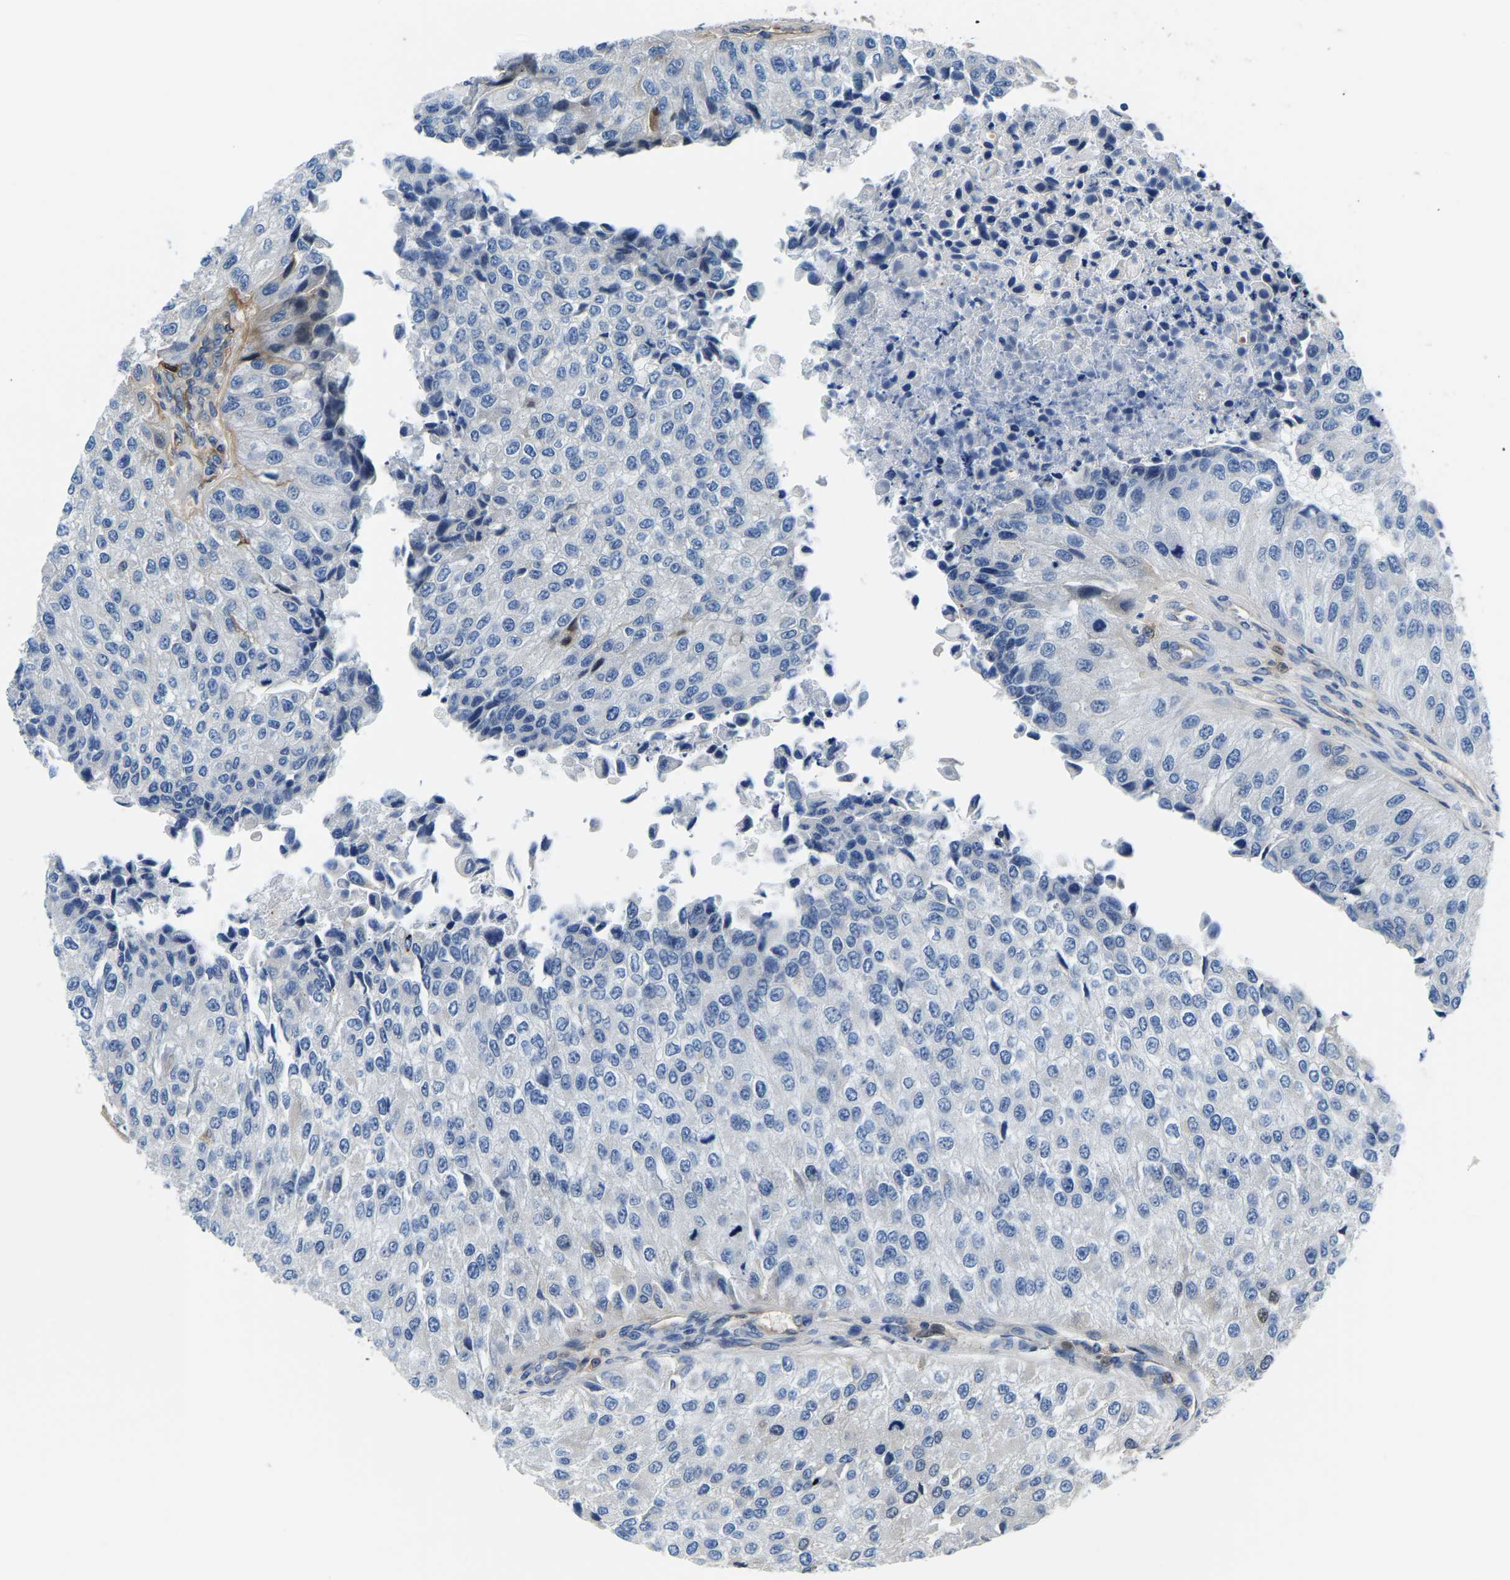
{"staining": {"intensity": "negative", "quantity": "none", "location": "none"}, "tissue": "urothelial cancer", "cell_type": "Tumor cells", "image_type": "cancer", "snomed": [{"axis": "morphology", "description": "Urothelial carcinoma, High grade"}, {"axis": "topography", "description": "Kidney"}, {"axis": "topography", "description": "Urinary bladder"}], "caption": "Immunohistochemical staining of urothelial cancer reveals no significant positivity in tumor cells.", "gene": "LIAS", "patient": {"sex": "male", "age": 77}}